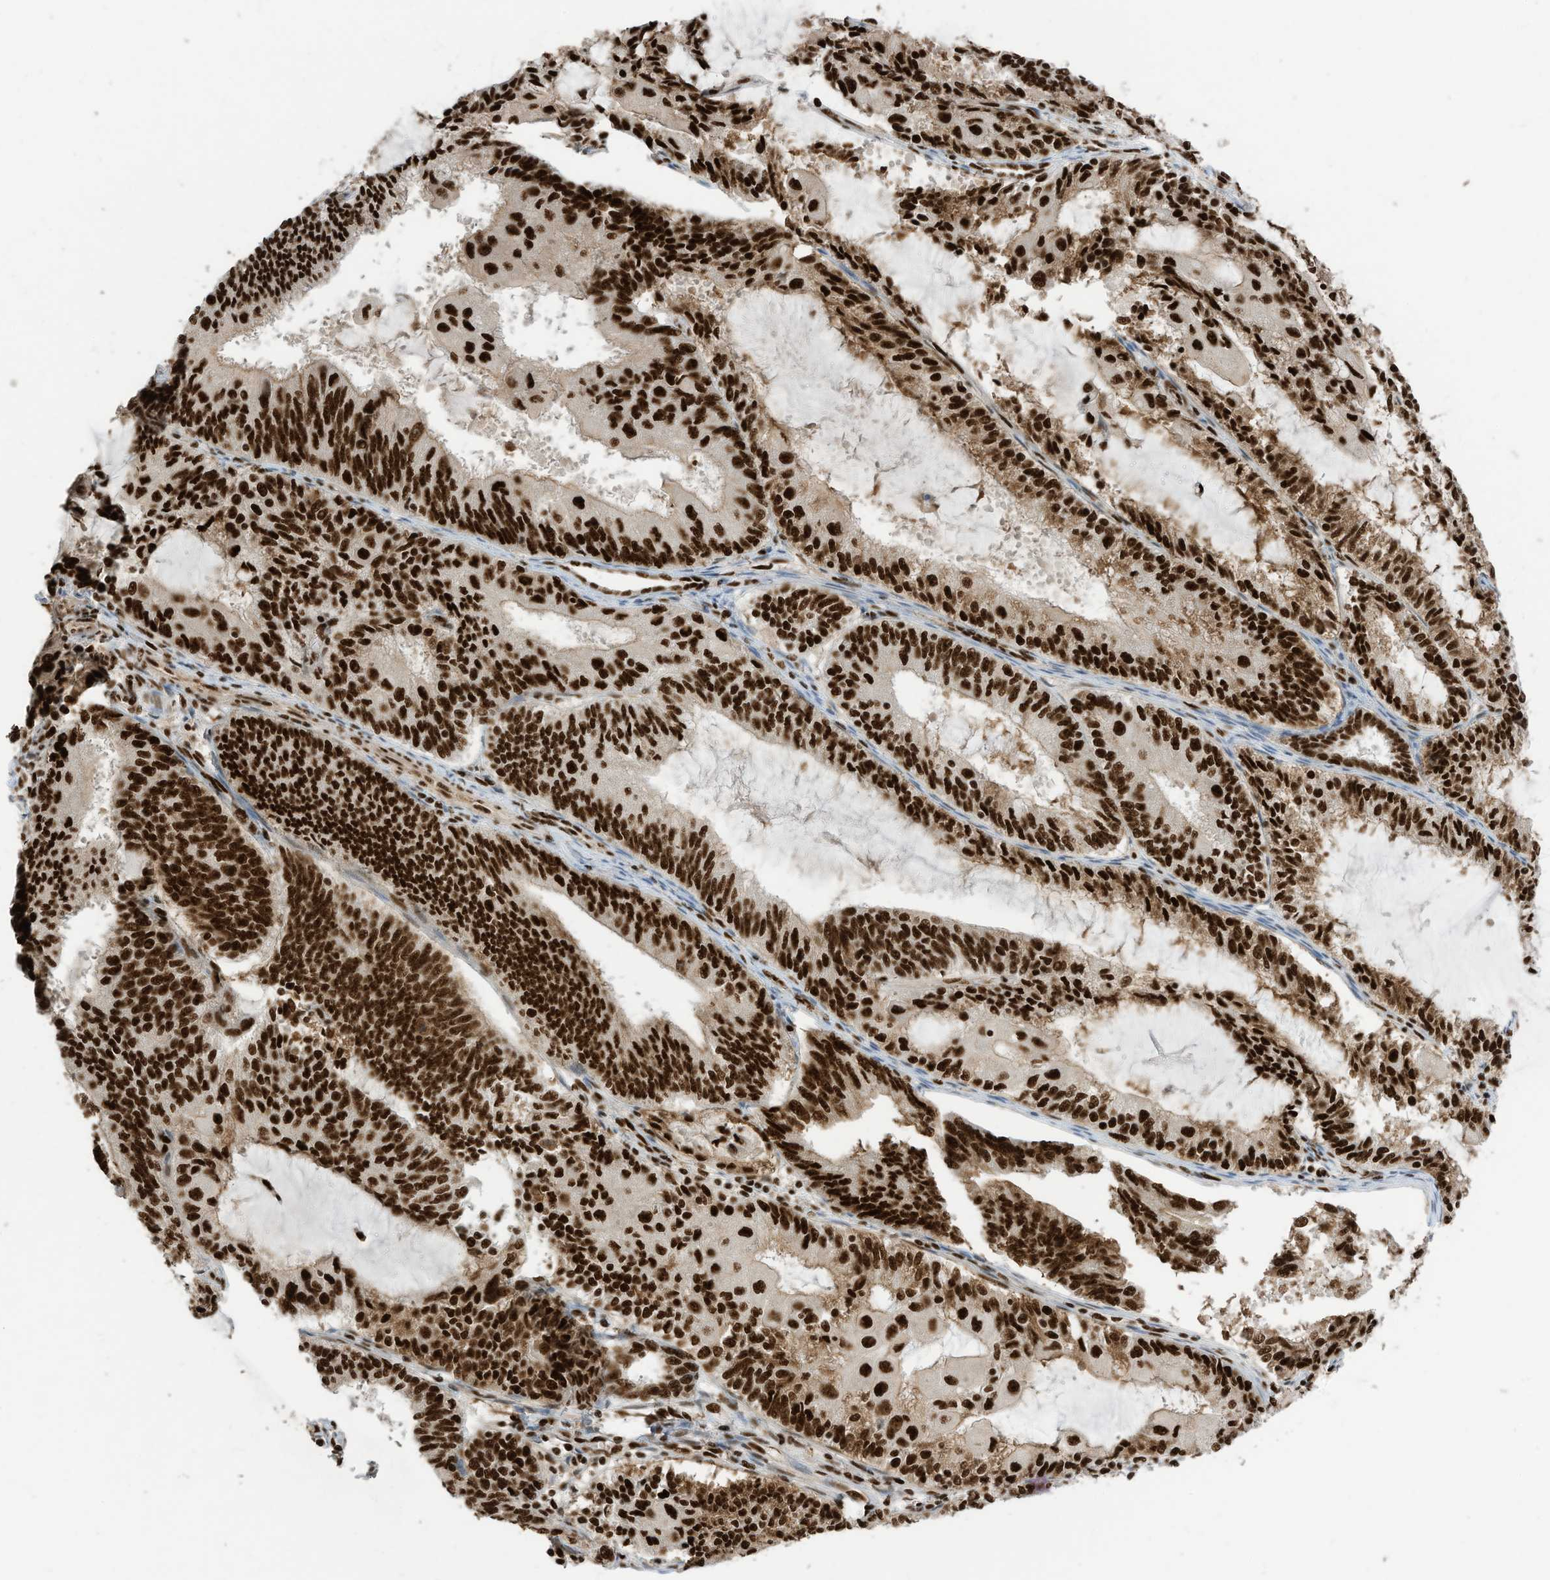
{"staining": {"intensity": "strong", "quantity": ">75%", "location": "nuclear"}, "tissue": "endometrial cancer", "cell_type": "Tumor cells", "image_type": "cancer", "snomed": [{"axis": "morphology", "description": "Adenocarcinoma, NOS"}, {"axis": "topography", "description": "Endometrium"}], "caption": "About >75% of tumor cells in human endometrial cancer (adenocarcinoma) show strong nuclear protein expression as visualized by brown immunohistochemical staining.", "gene": "SF3A3", "patient": {"sex": "female", "age": 81}}